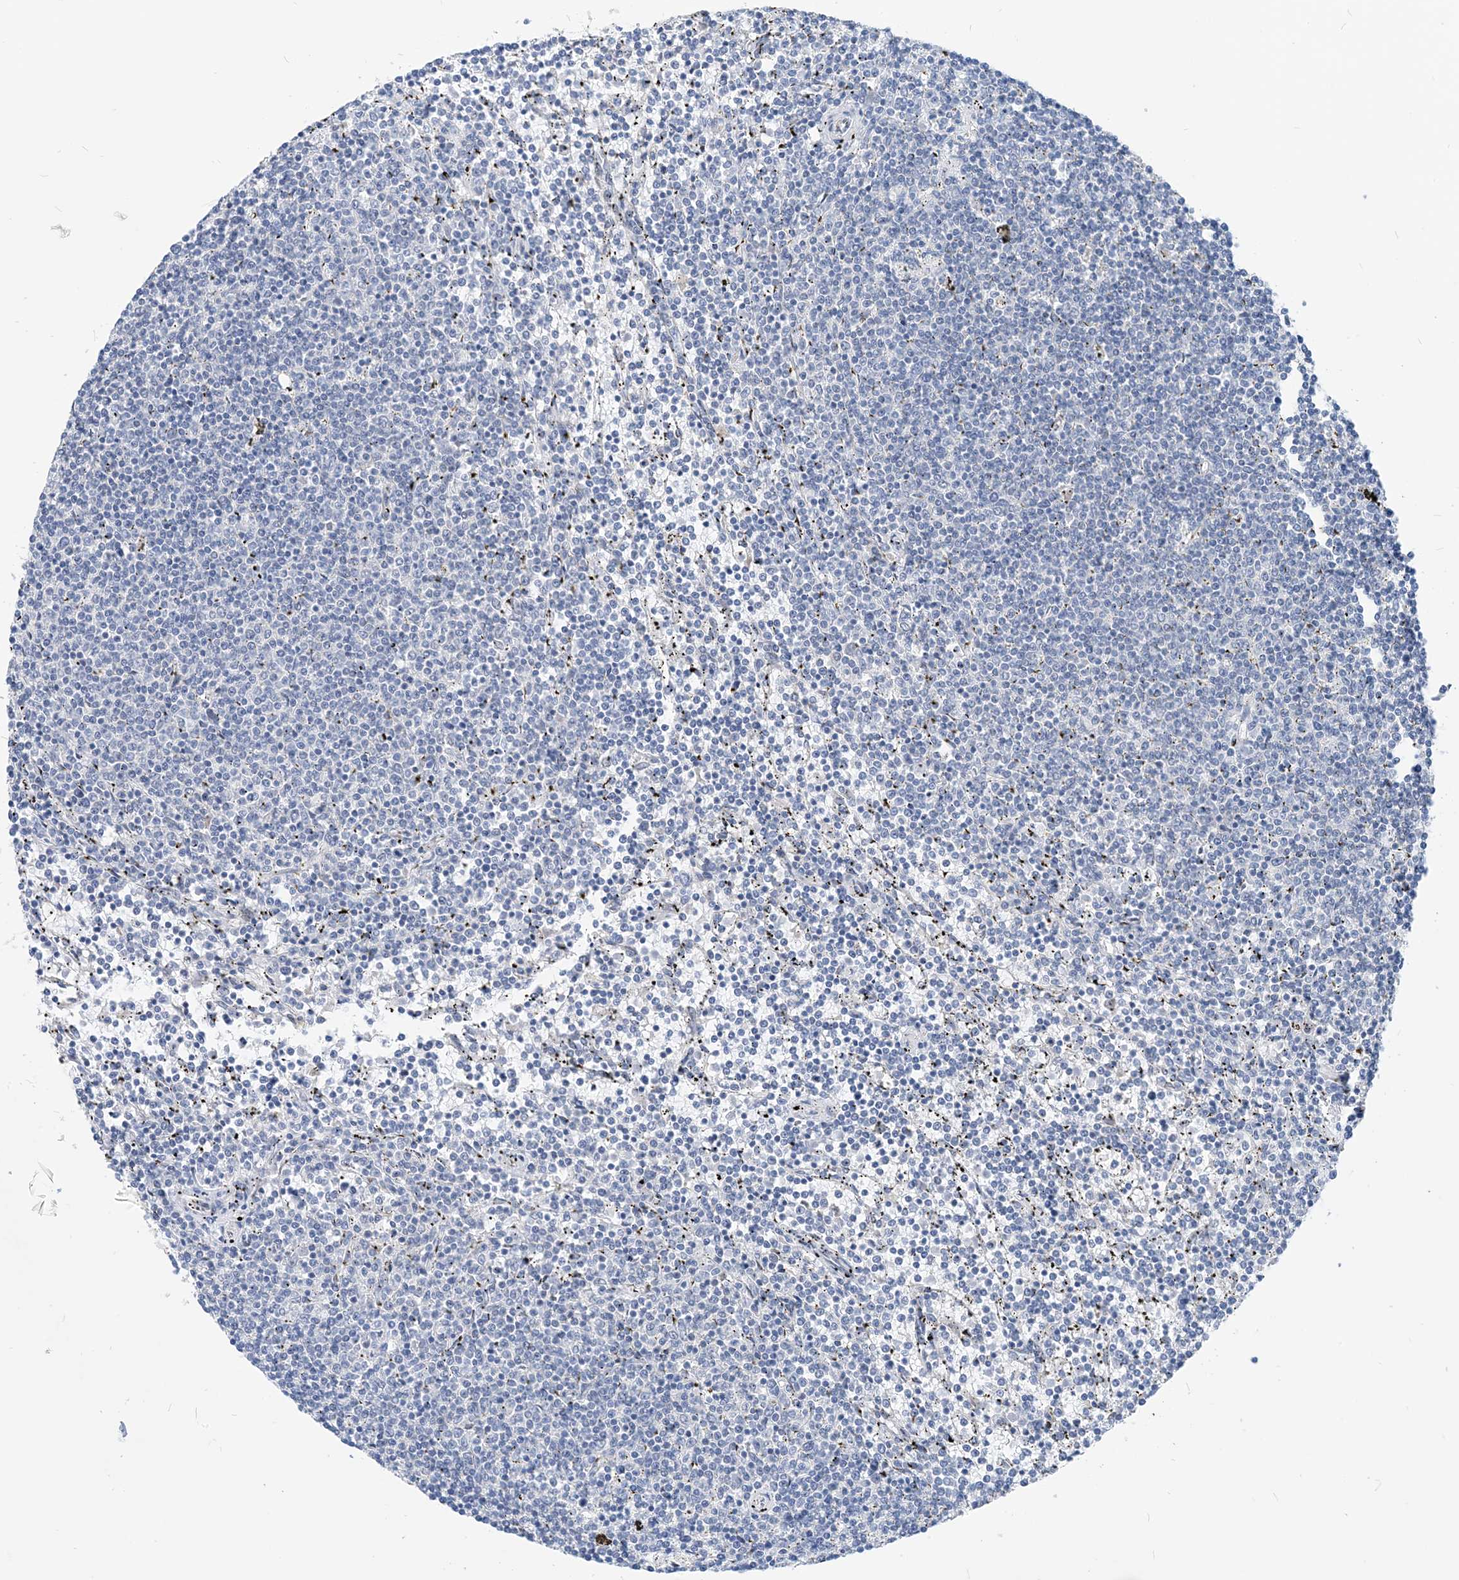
{"staining": {"intensity": "negative", "quantity": "none", "location": "none"}, "tissue": "lymphoma", "cell_type": "Tumor cells", "image_type": "cancer", "snomed": [{"axis": "morphology", "description": "Malignant lymphoma, non-Hodgkin's type, Low grade"}, {"axis": "topography", "description": "Spleen"}], "caption": "A histopathology image of human malignant lymphoma, non-Hodgkin's type (low-grade) is negative for staining in tumor cells.", "gene": "PLEKHA3", "patient": {"sex": "female", "age": 50}}